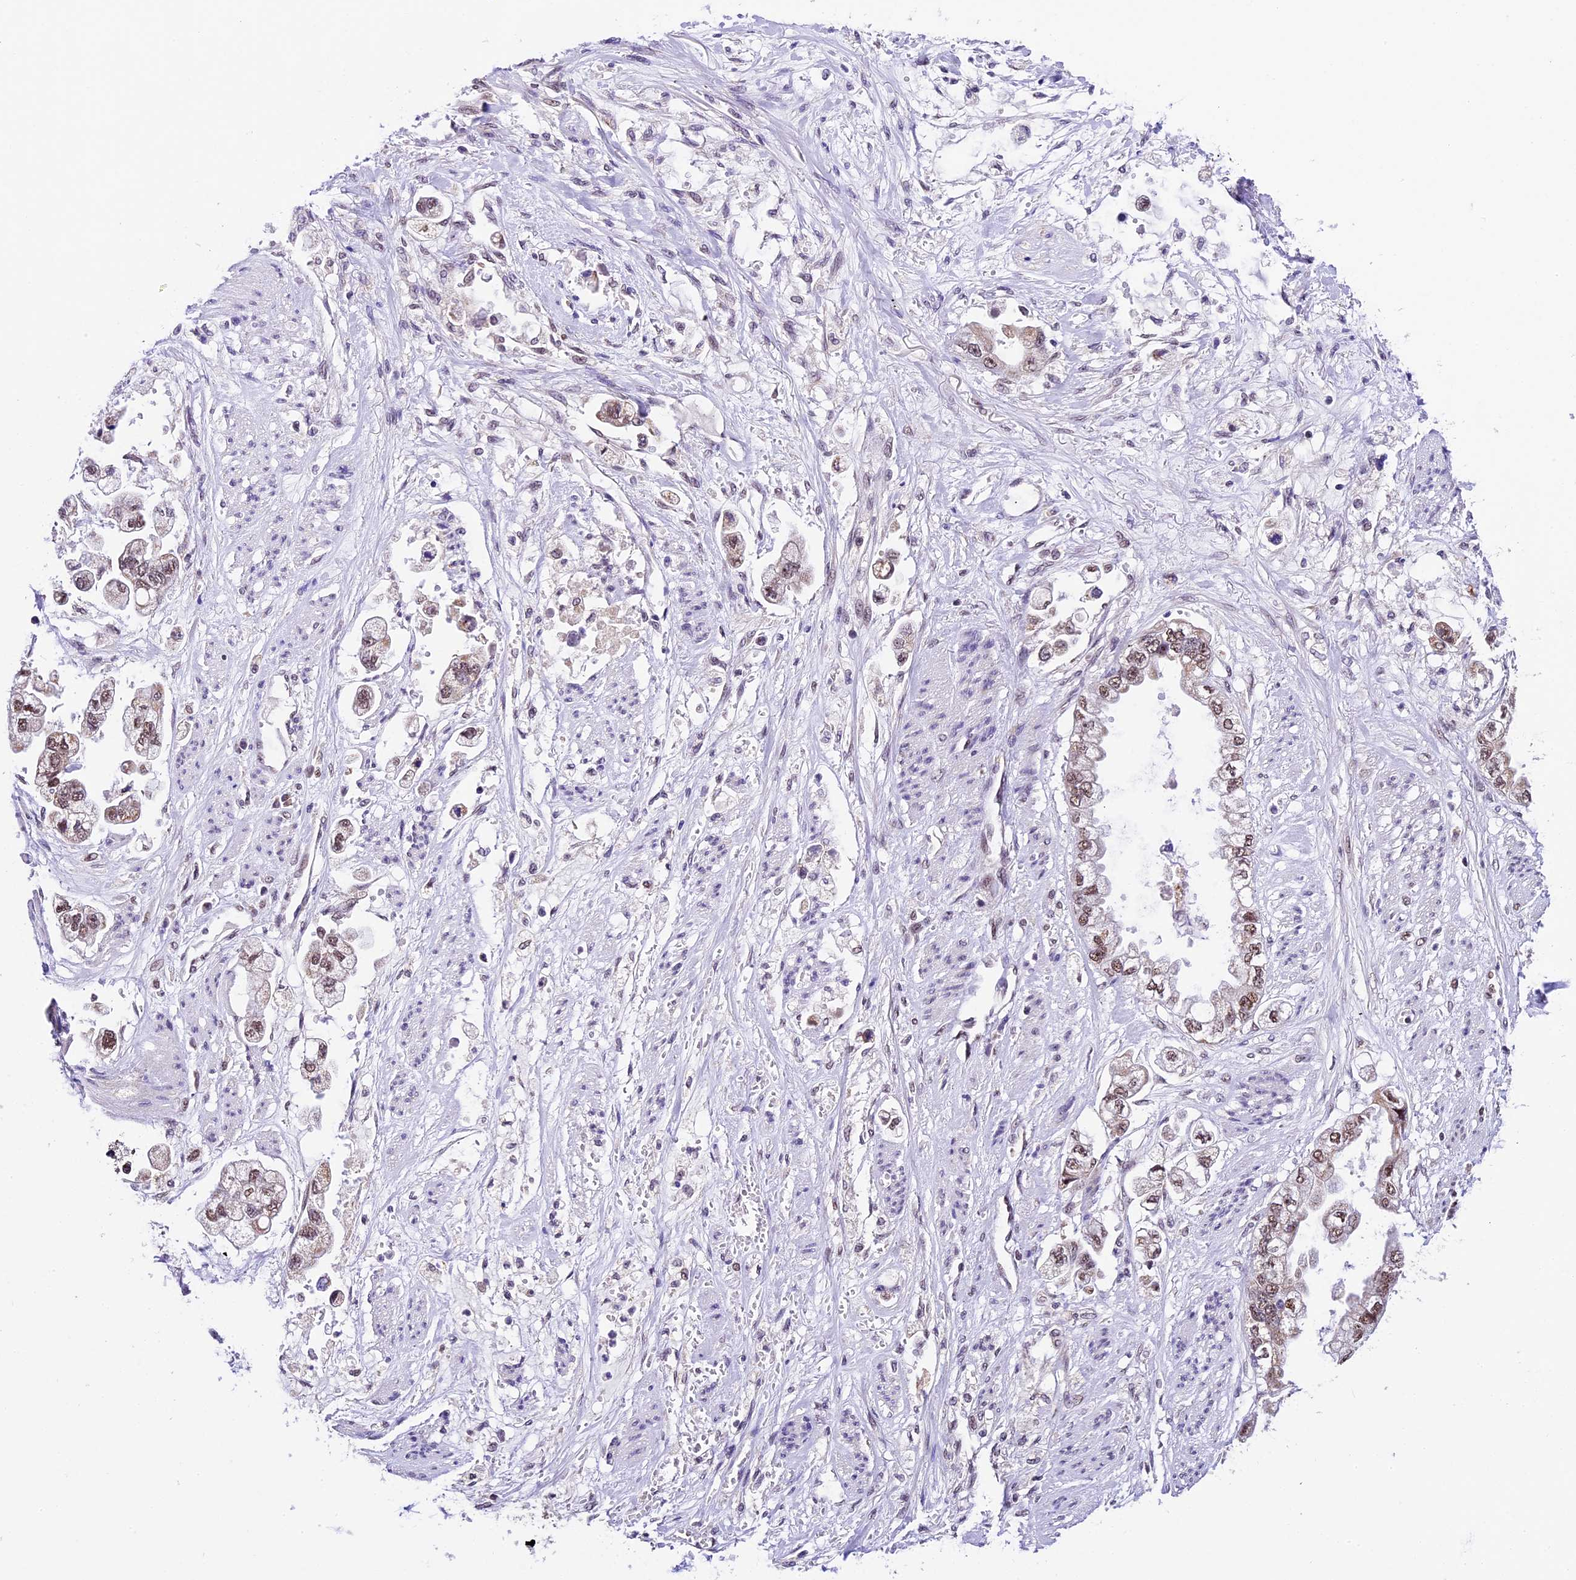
{"staining": {"intensity": "moderate", "quantity": "25%-75%", "location": "nuclear"}, "tissue": "stomach cancer", "cell_type": "Tumor cells", "image_type": "cancer", "snomed": [{"axis": "morphology", "description": "Adenocarcinoma, NOS"}, {"axis": "topography", "description": "Stomach"}], "caption": "A high-resolution micrograph shows IHC staining of stomach cancer, which shows moderate nuclear staining in approximately 25%-75% of tumor cells.", "gene": "CARS2", "patient": {"sex": "male", "age": 62}}